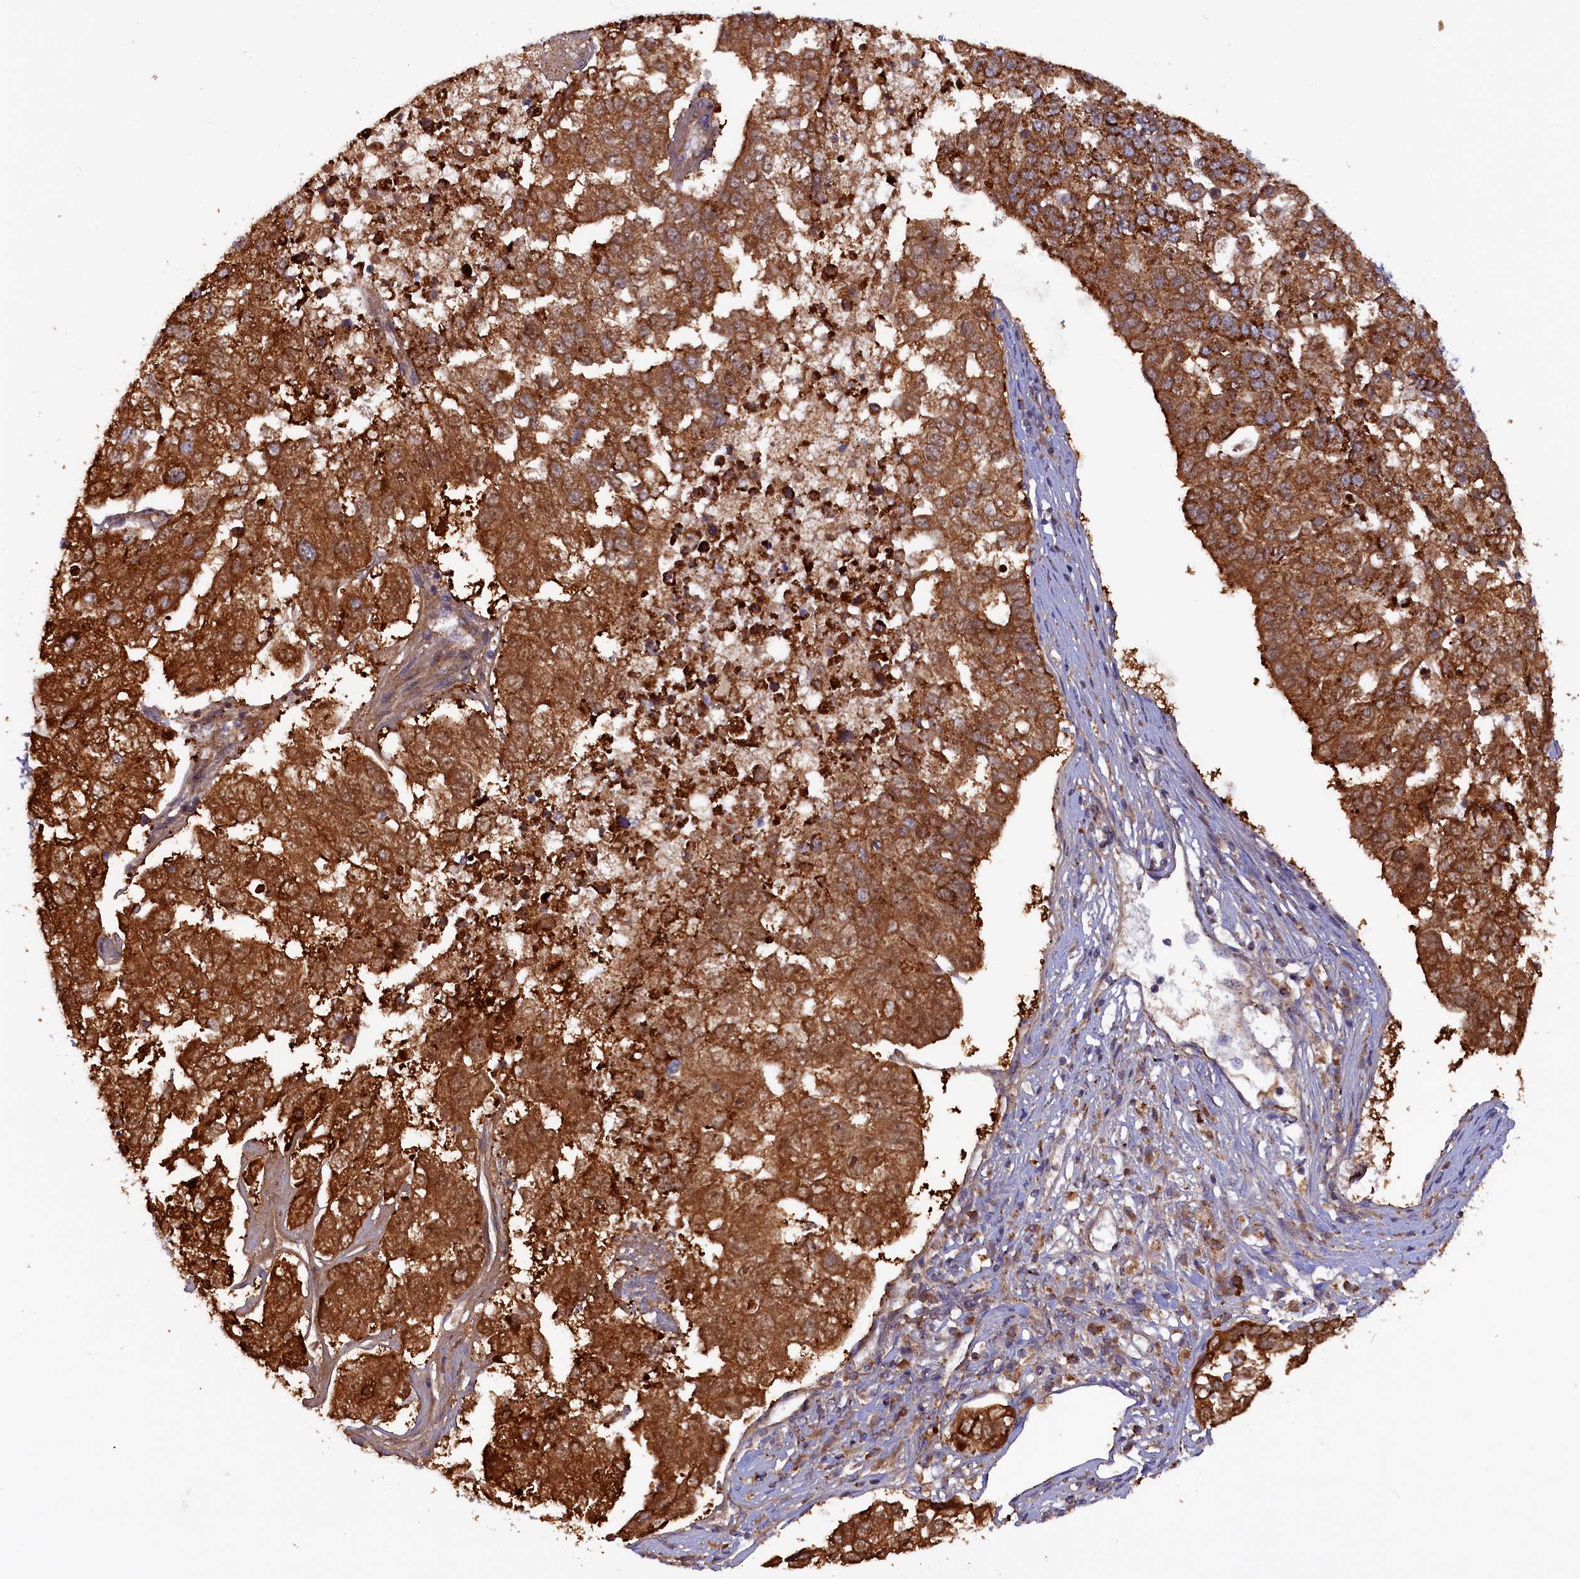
{"staining": {"intensity": "strong", "quantity": ">75%", "location": "cytoplasmic/membranous"}, "tissue": "pancreatic cancer", "cell_type": "Tumor cells", "image_type": "cancer", "snomed": [{"axis": "morphology", "description": "Adenocarcinoma, NOS"}, {"axis": "topography", "description": "Pancreas"}], "caption": "A micrograph of human adenocarcinoma (pancreatic) stained for a protein demonstrates strong cytoplasmic/membranous brown staining in tumor cells.", "gene": "DUS3L", "patient": {"sex": "female", "age": 61}}